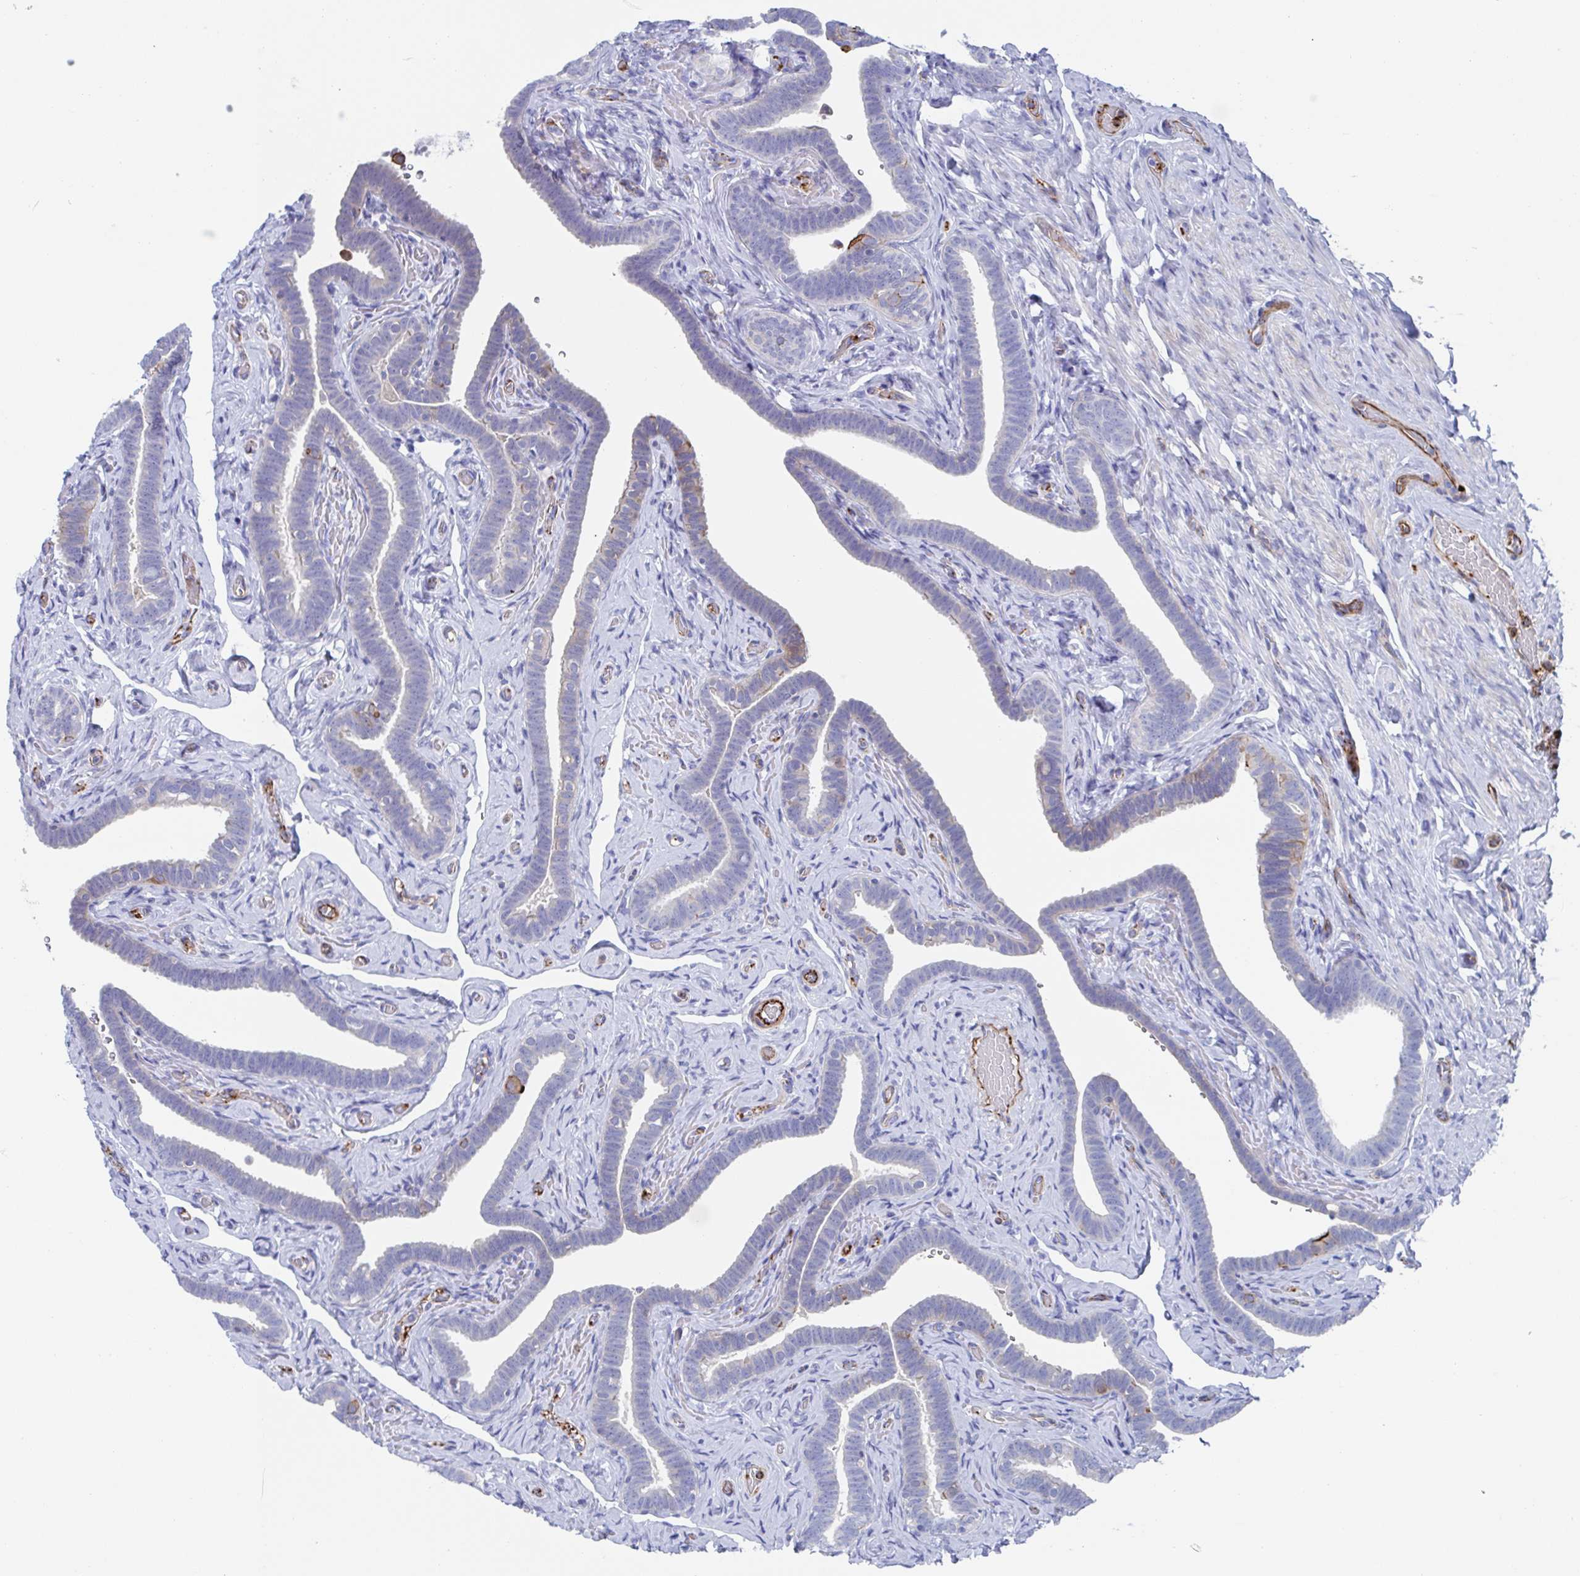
{"staining": {"intensity": "moderate", "quantity": "<25%", "location": "cytoplasmic/membranous"}, "tissue": "fallopian tube", "cell_type": "Glandular cells", "image_type": "normal", "snomed": [{"axis": "morphology", "description": "Normal tissue, NOS"}, {"axis": "topography", "description": "Fallopian tube"}], "caption": "Moderate cytoplasmic/membranous expression for a protein is identified in about <25% of glandular cells of normal fallopian tube using IHC.", "gene": "KLC3", "patient": {"sex": "female", "age": 69}}